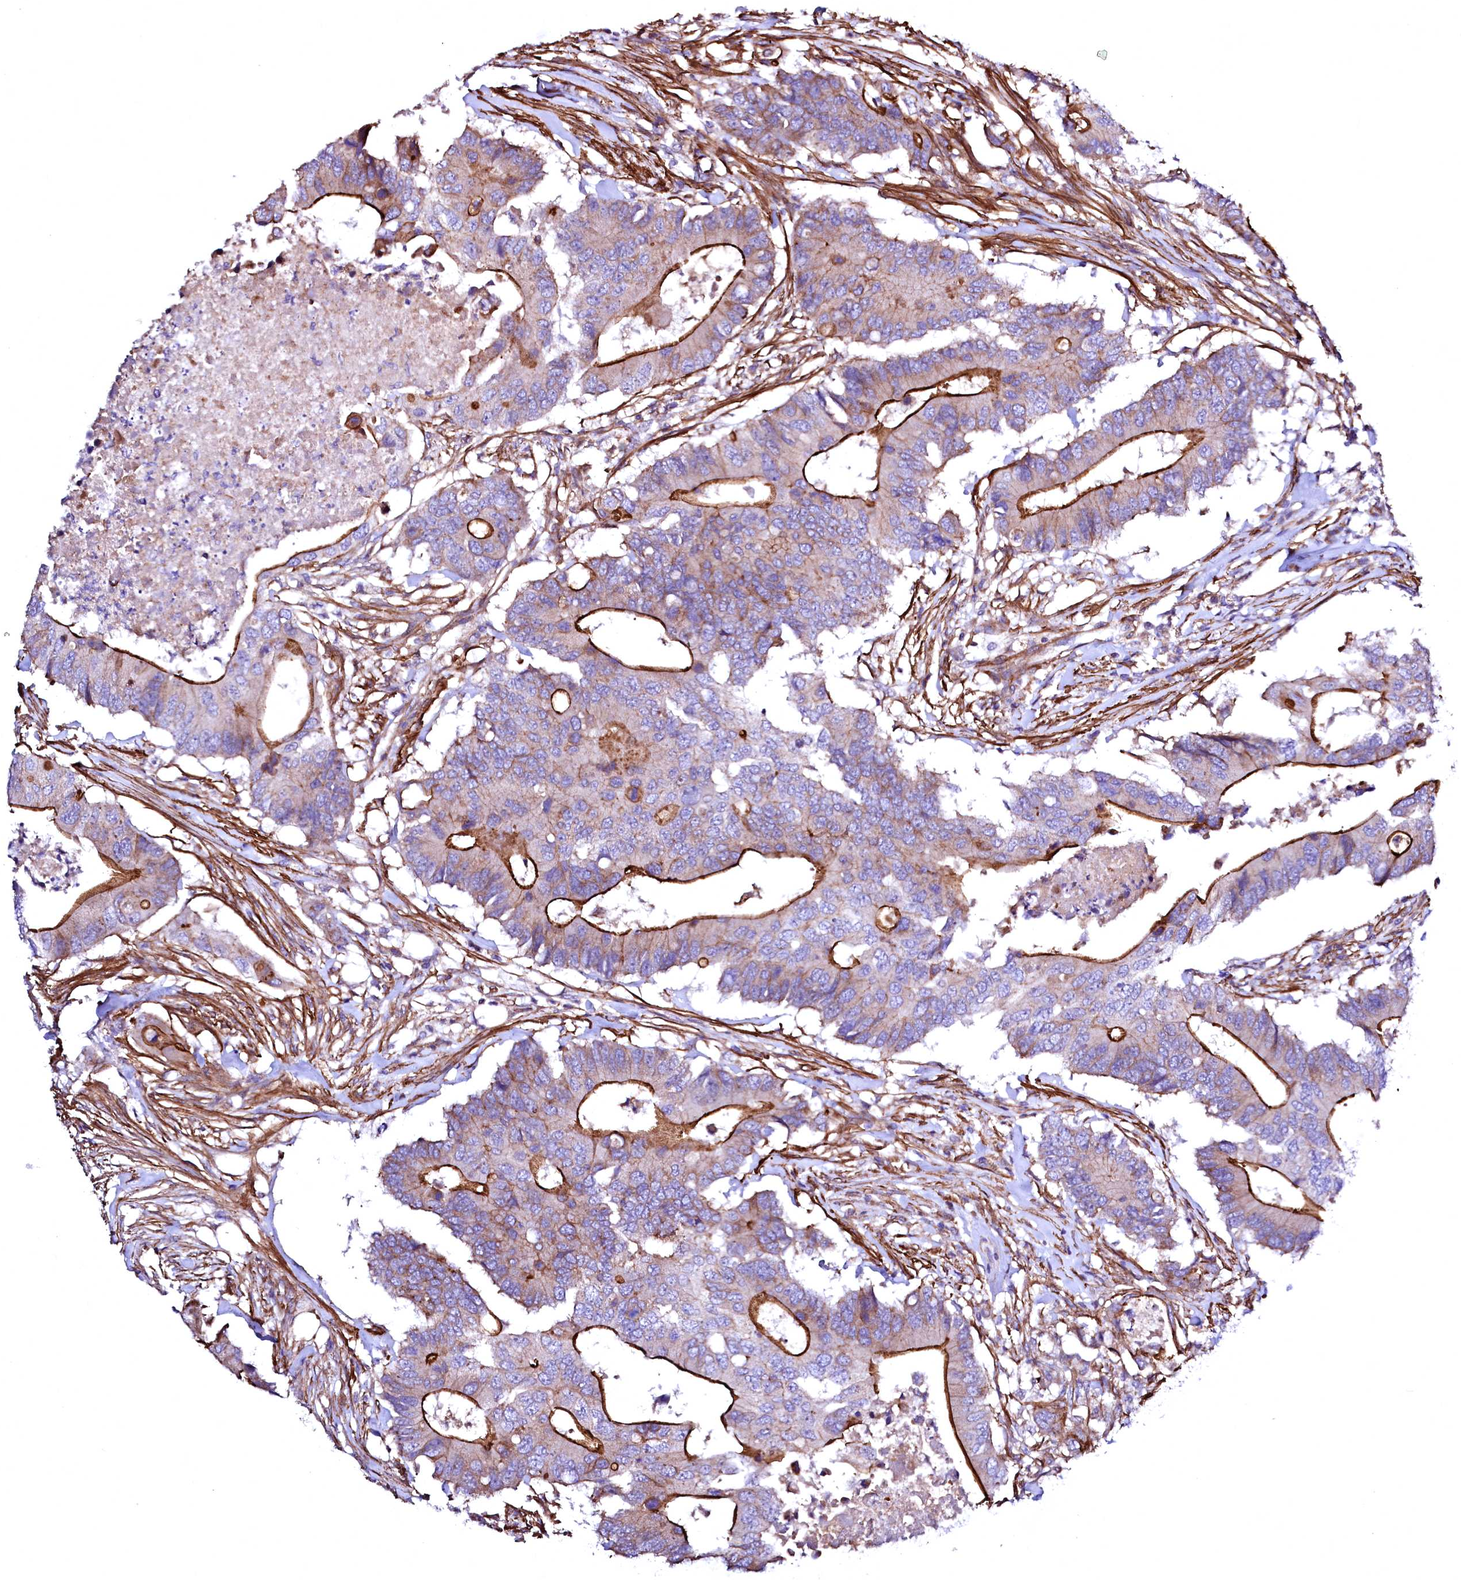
{"staining": {"intensity": "strong", "quantity": "25%-75%", "location": "cytoplasmic/membranous"}, "tissue": "colorectal cancer", "cell_type": "Tumor cells", "image_type": "cancer", "snomed": [{"axis": "morphology", "description": "Adenocarcinoma, NOS"}, {"axis": "topography", "description": "Colon"}], "caption": "The photomicrograph shows immunohistochemical staining of colorectal cancer. There is strong cytoplasmic/membranous positivity is appreciated in about 25%-75% of tumor cells.", "gene": "GPR176", "patient": {"sex": "male", "age": 71}}